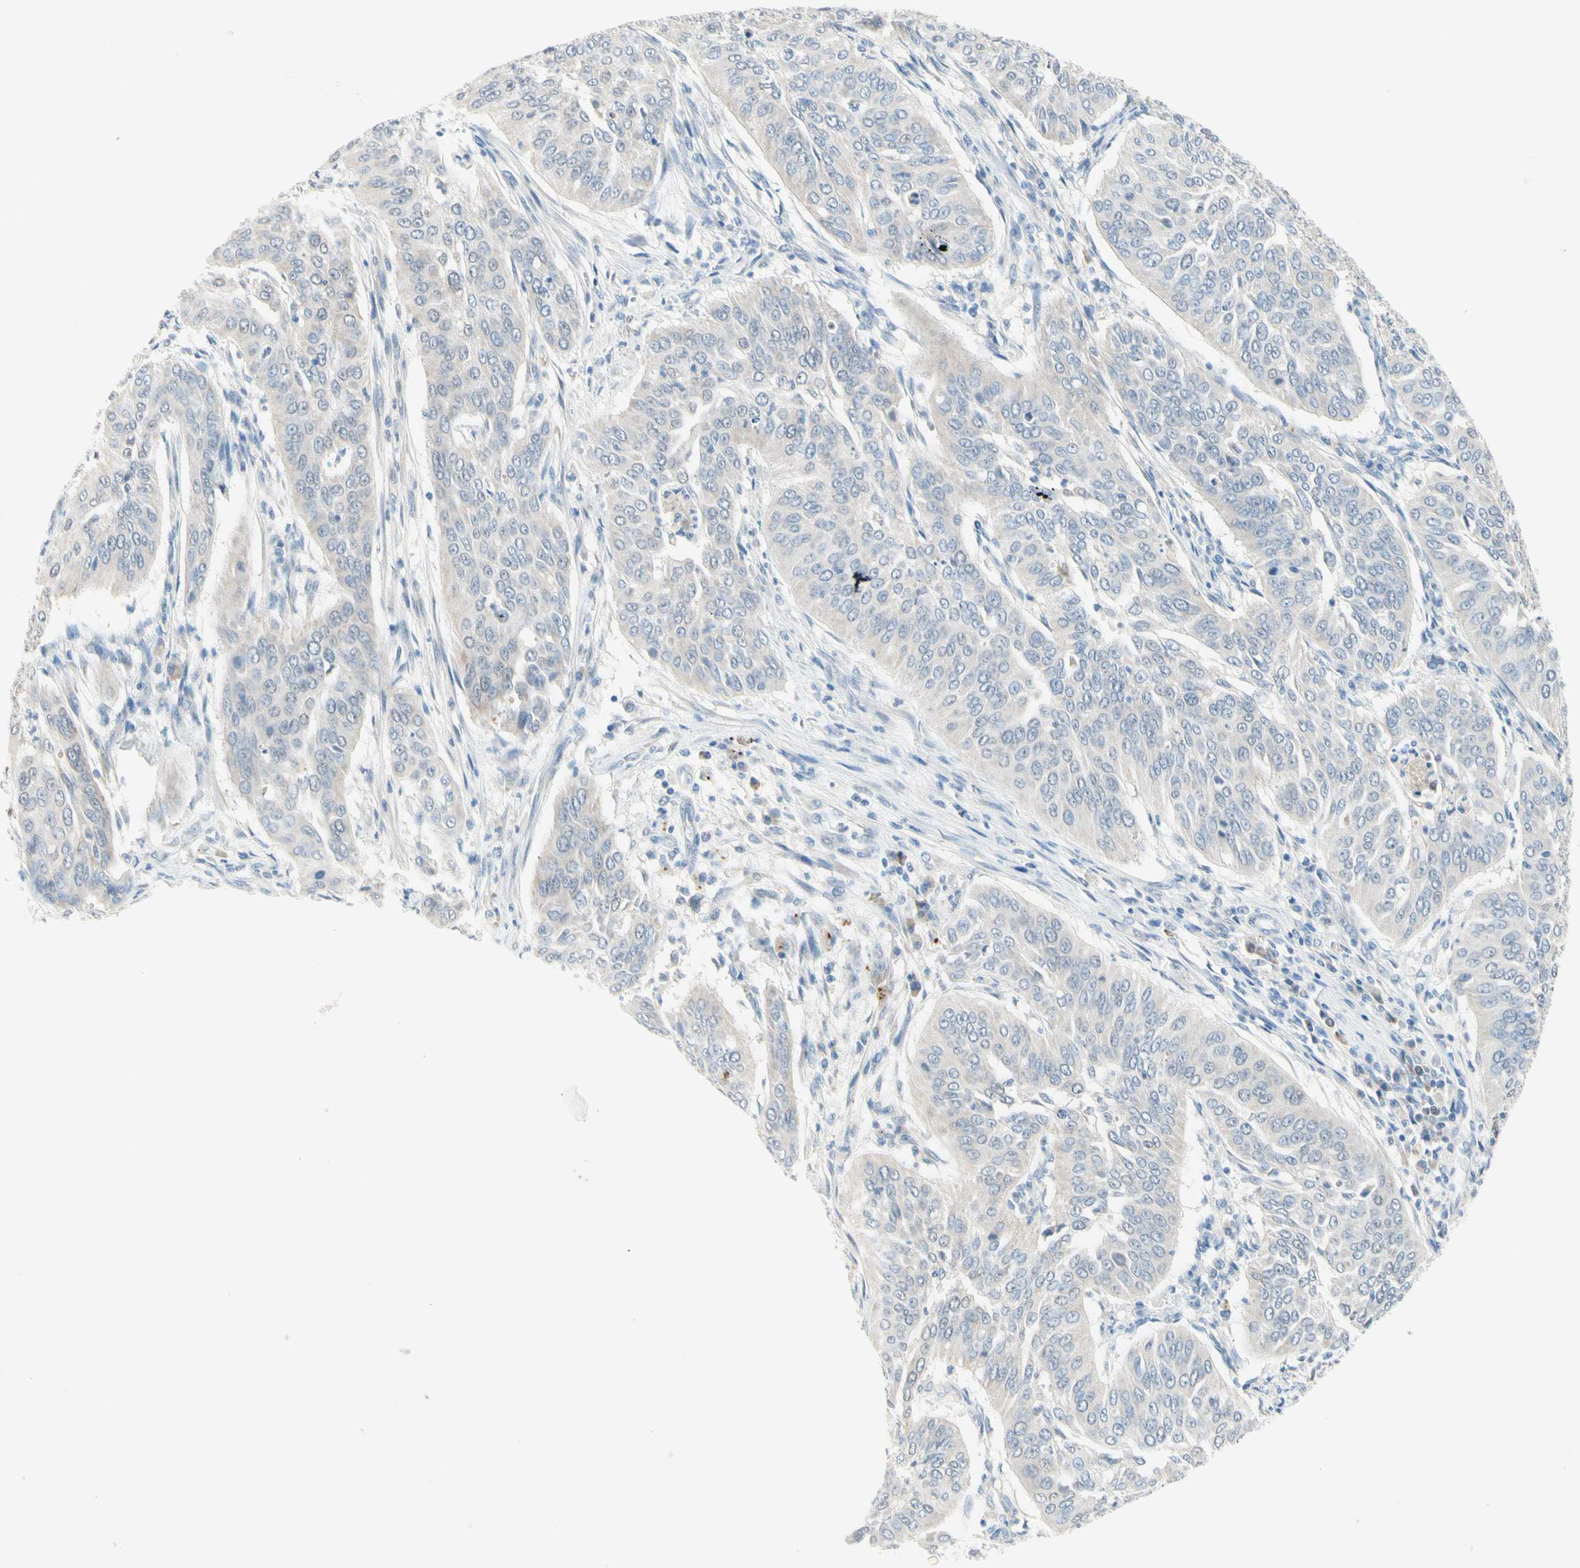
{"staining": {"intensity": "weak", "quantity": ">75%", "location": "cytoplasmic/membranous"}, "tissue": "cervical cancer", "cell_type": "Tumor cells", "image_type": "cancer", "snomed": [{"axis": "morphology", "description": "Normal tissue, NOS"}, {"axis": "morphology", "description": "Squamous cell carcinoma, NOS"}, {"axis": "topography", "description": "Cervix"}], "caption": "Immunohistochemical staining of human cervical squamous cell carcinoma shows weak cytoplasmic/membranous protein expression in approximately >75% of tumor cells.", "gene": "MFF", "patient": {"sex": "female", "age": 39}}